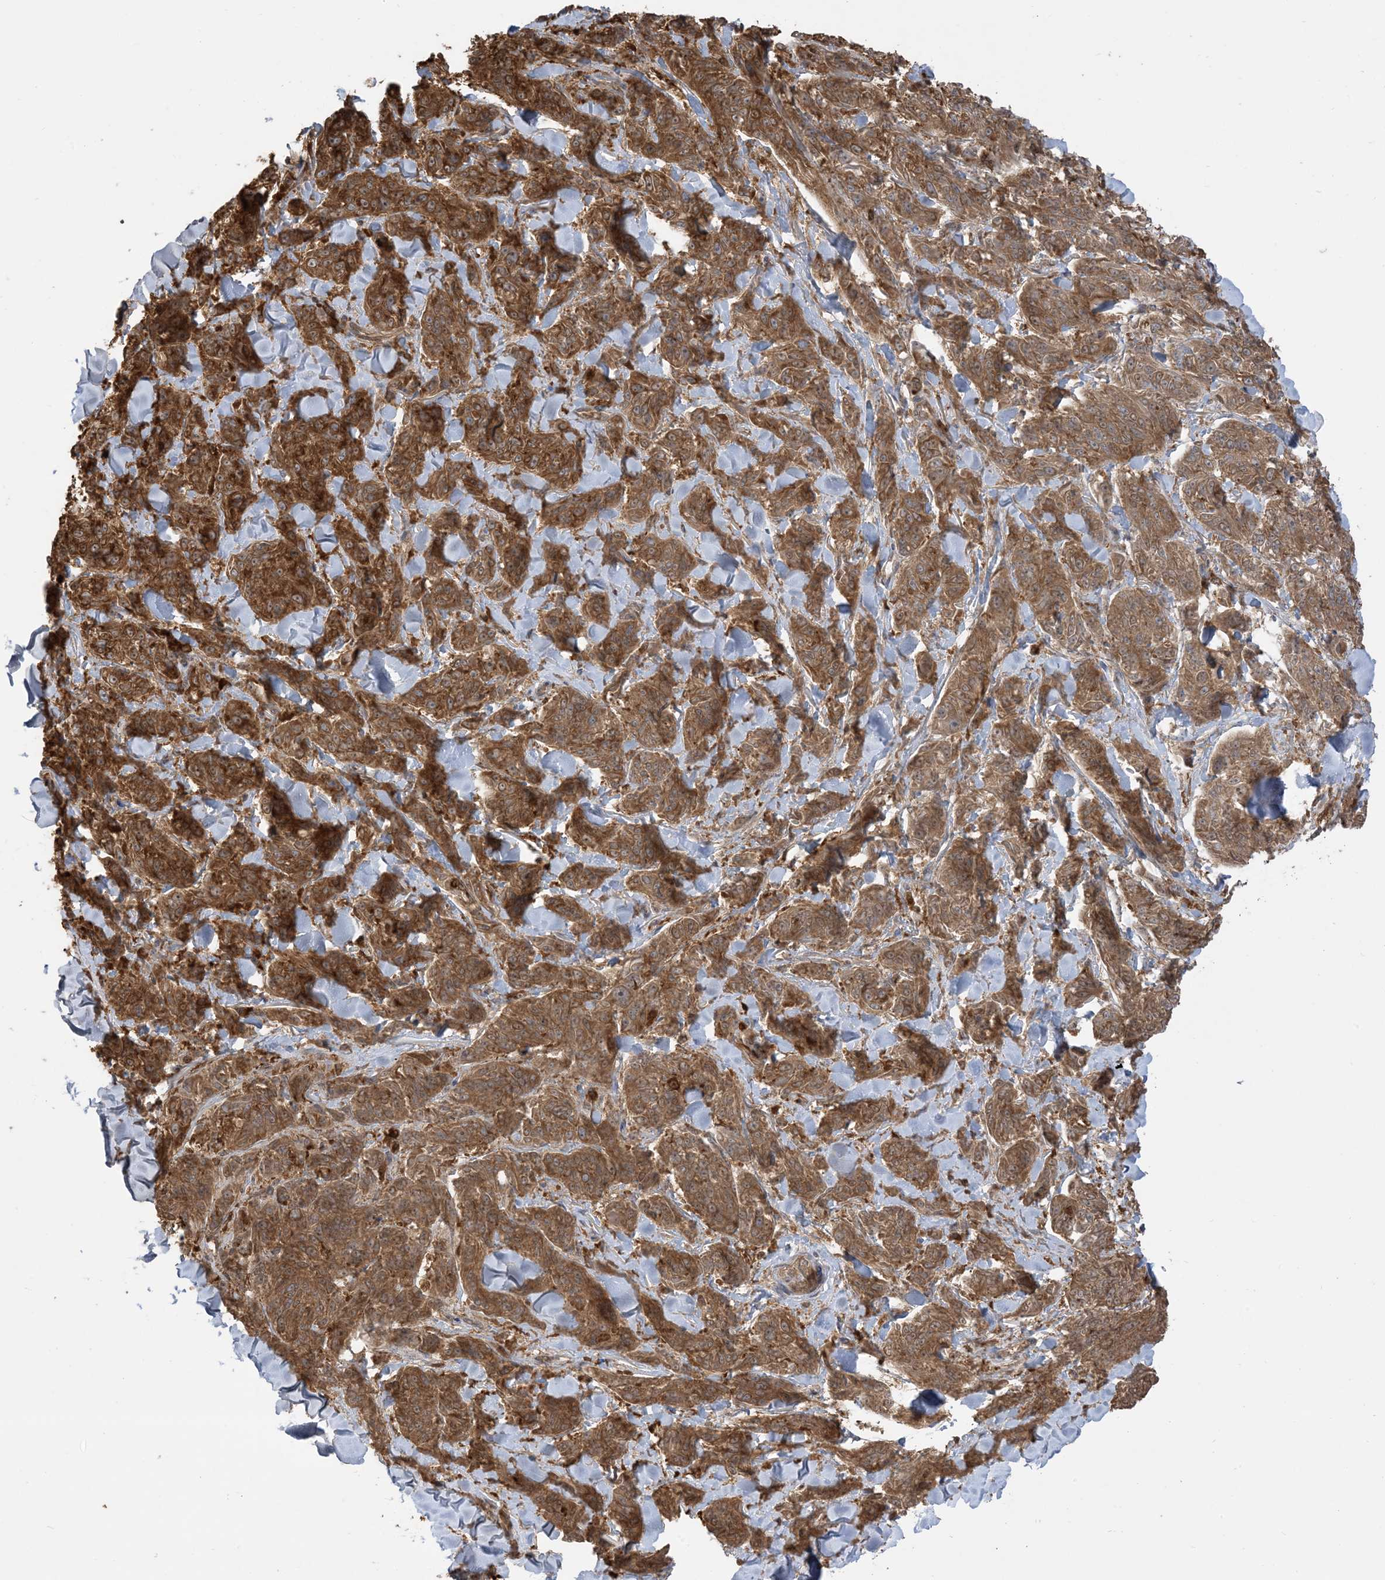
{"staining": {"intensity": "strong", "quantity": ">75%", "location": "cytoplasmic/membranous,nuclear"}, "tissue": "melanoma", "cell_type": "Tumor cells", "image_type": "cancer", "snomed": [{"axis": "morphology", "description": "Malignant melanoma, NOS"}, {"axis": "topography", "description": "Skin"}], "caption": "A brown stain shows strong cytoplasmic/membranous and nuclear staining of a protein in human melanoma tumor cells. Nuclei are stained in blue.", "gene": "SRP72", "patient": {"sex": "male", "age": 53}}